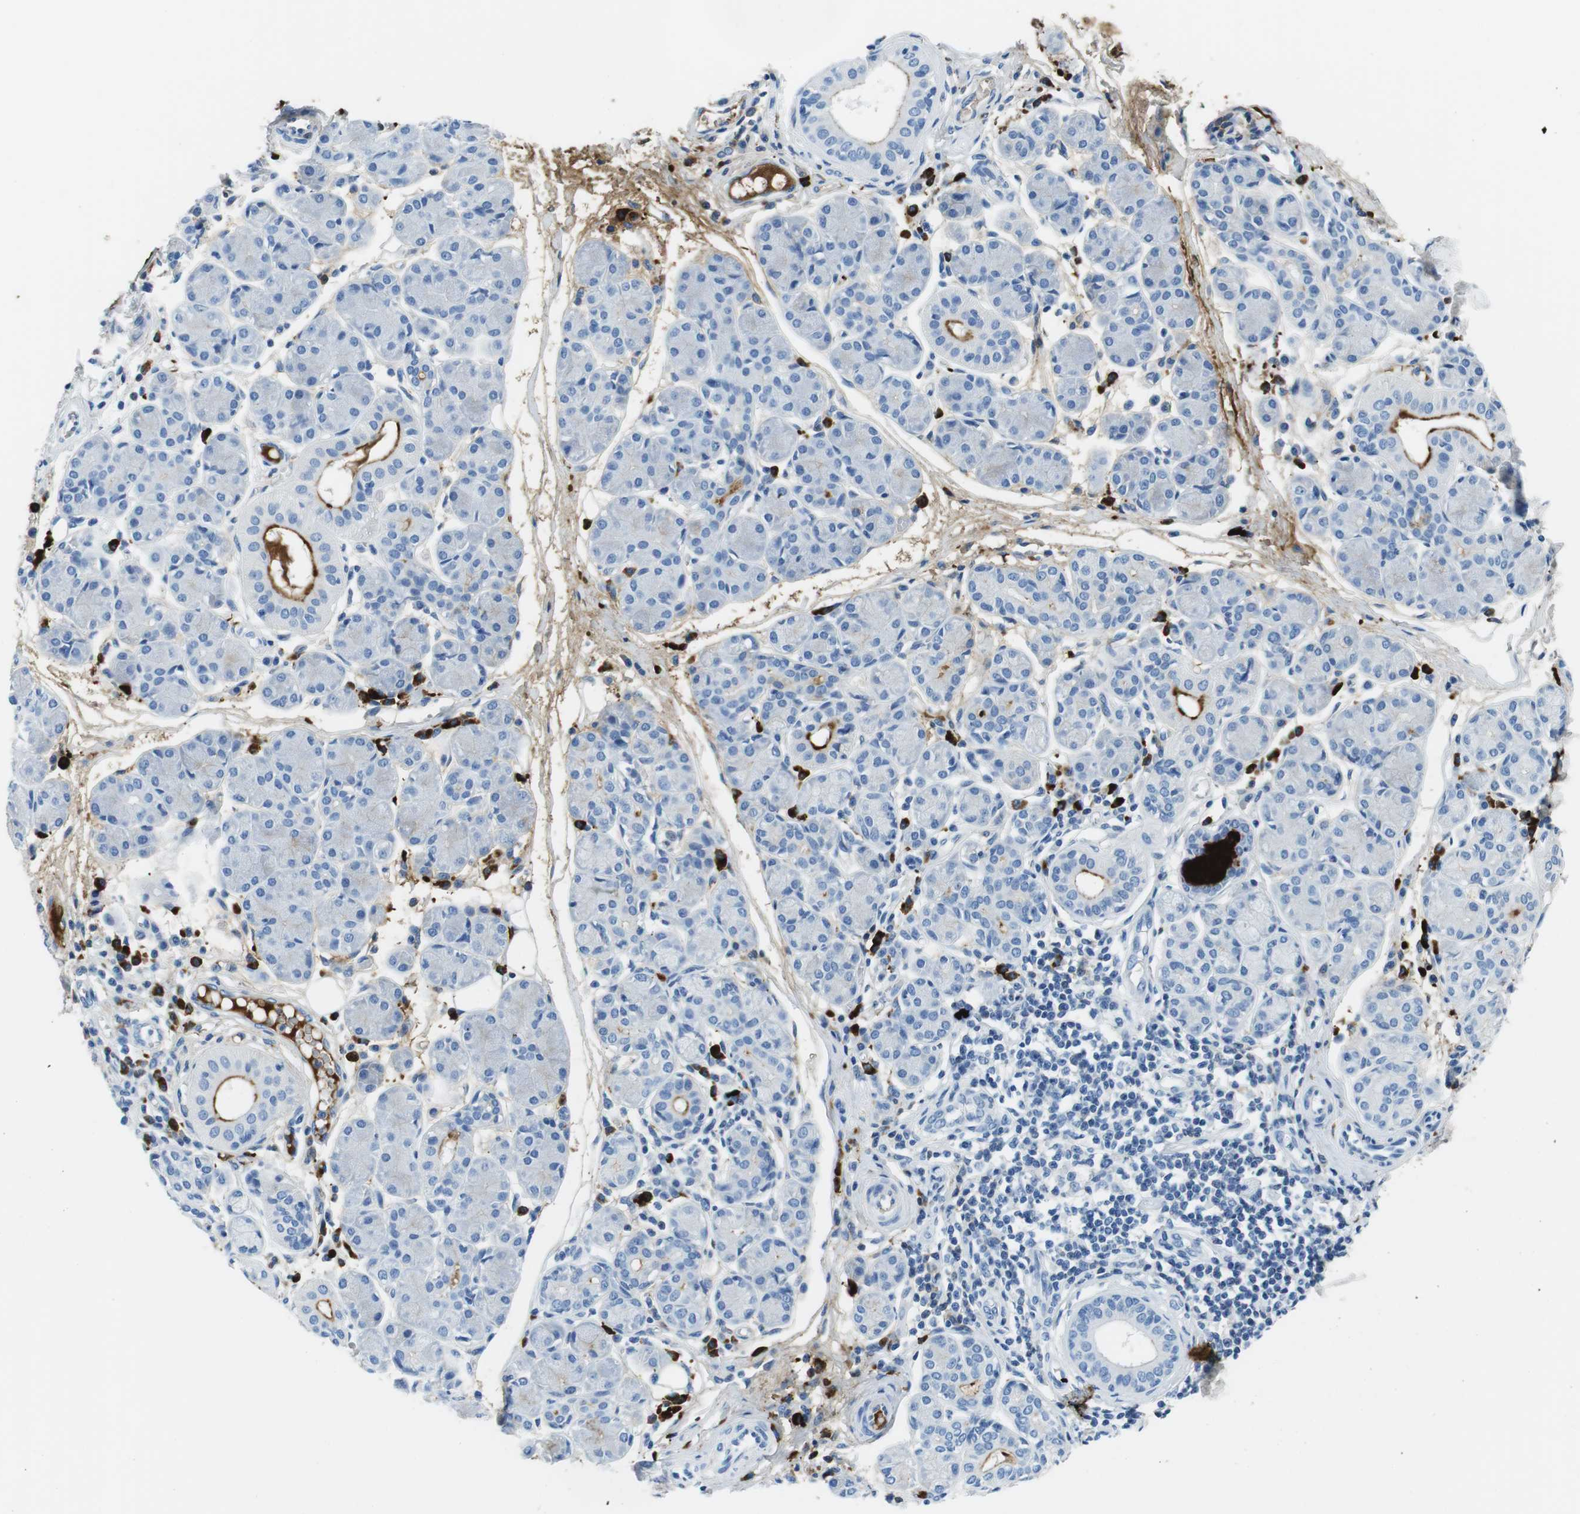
{"staining": {"intensity": "negative", "quantity": "none", "location": "none"}, "tissue": "salivary gland", "cell_type": "Glandular cells", "image_type": "normal", "snomed": [{"axis": "morphology", "description": "Normal tissue, NOS"}, {"axis": "morphology", "description": "Inflammation, NOS"}, {"axis": "topography", "description": "Lymph node"}, {"axis": "topography", "description": "Salivary gland"}], "caption": "There is no significant staining in glandular cells of salivary gland. The staining was performed using DAB (3,3'-diaminobenzidine) to visualize the protein expression in brown, while the nuclei were stained in blue with hematoxylin (Magnification: 20x).", "gene": "IGKC", "patient": {"sex": "male", "age": 3}}